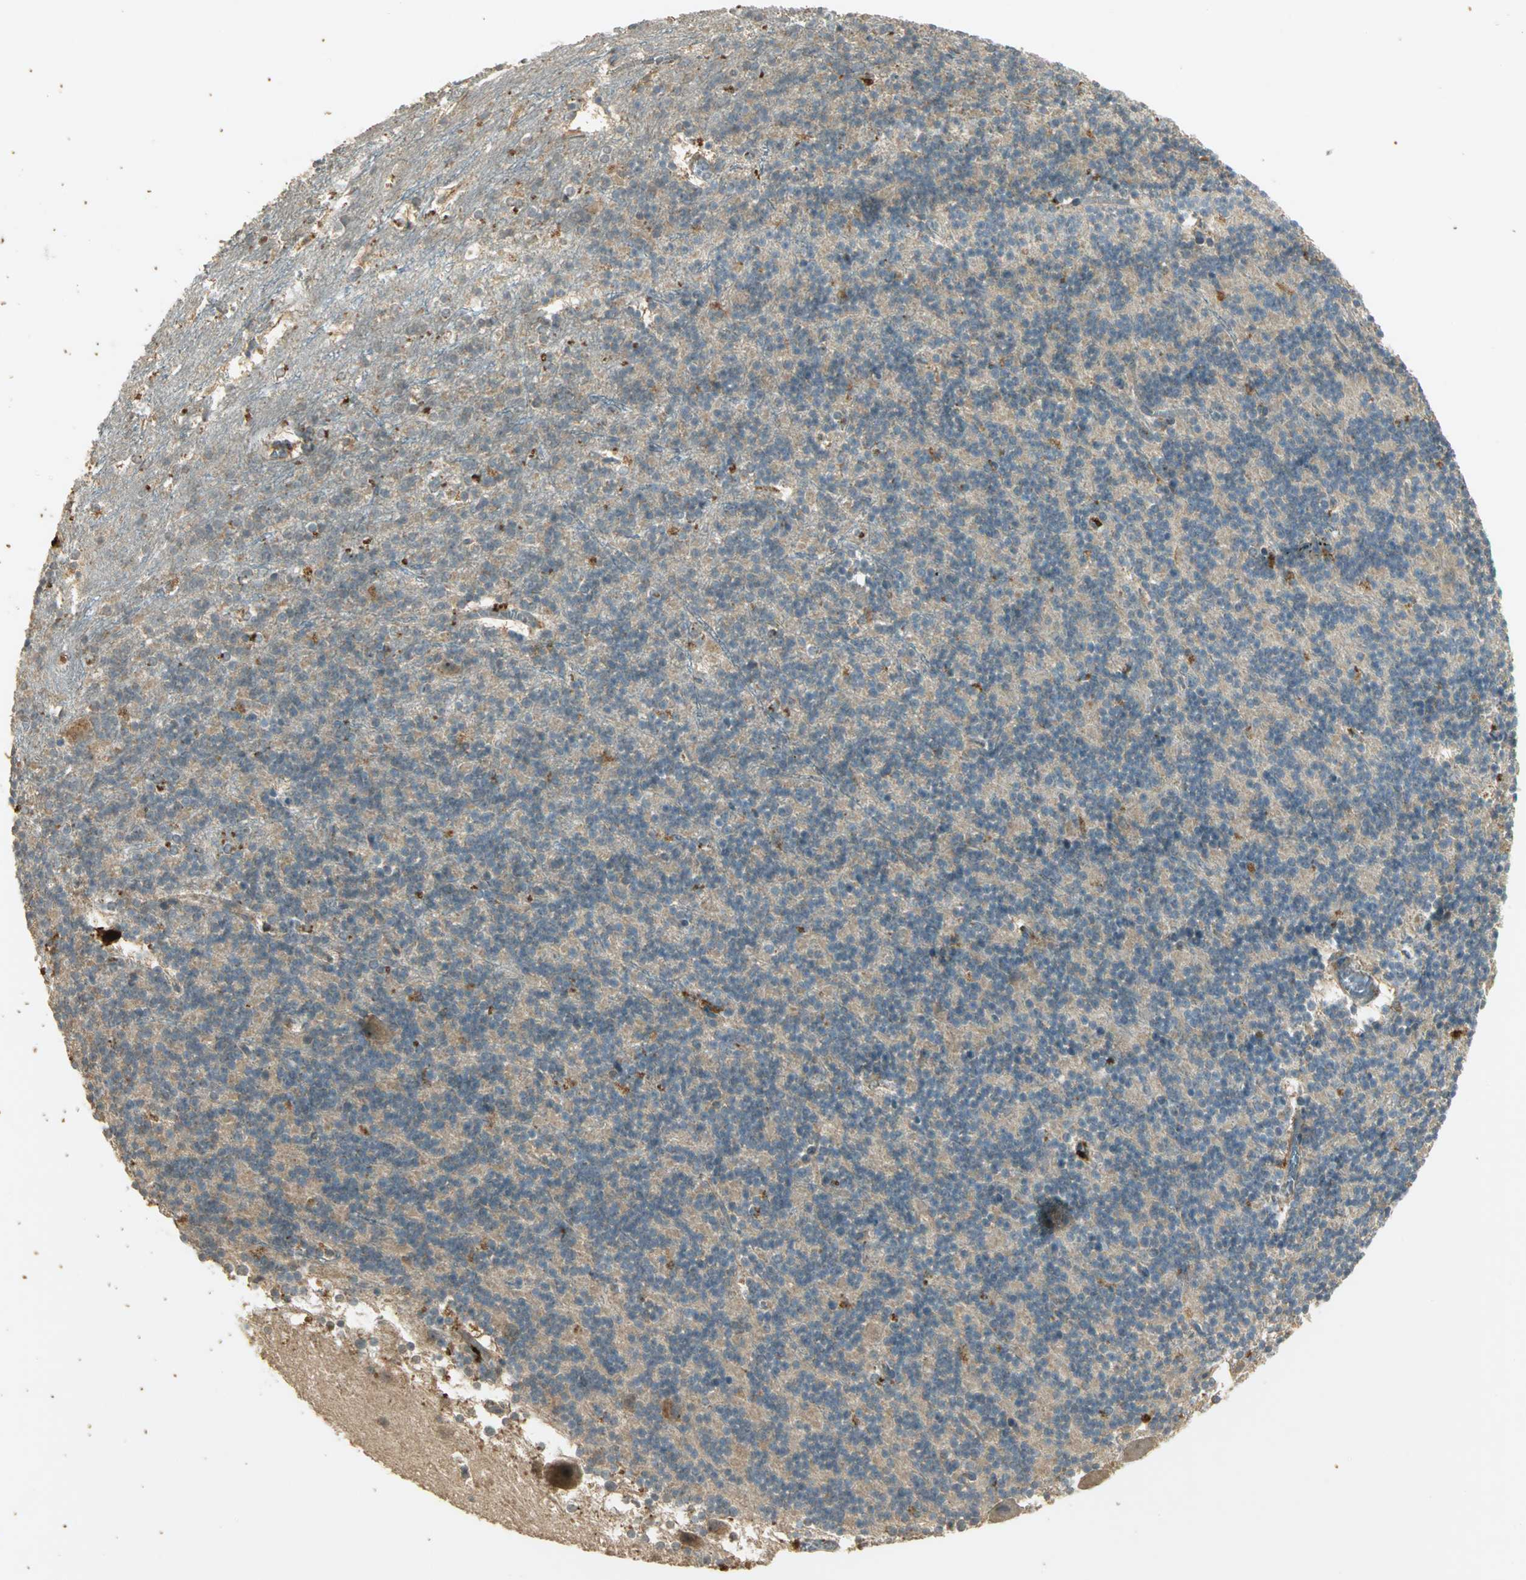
{"staining": {"intensity": "negative", "quantity": "none", "location": "none"}, "tissue": "cerebellum", "cell_type": "Cells in granular layer", "image_type": "normal", "snomed": [{"axis": "morphology", "description": "Normal tissue, NOS"}, {"axis": "topography", "description": "Cerebellum"}], "caption": "Cerebellum was stained to show a protein in brown. There is no significant positivity in cells in granular layer.", "gene": "KEAP1", "patient": {"sex": "female", "age": 19}}